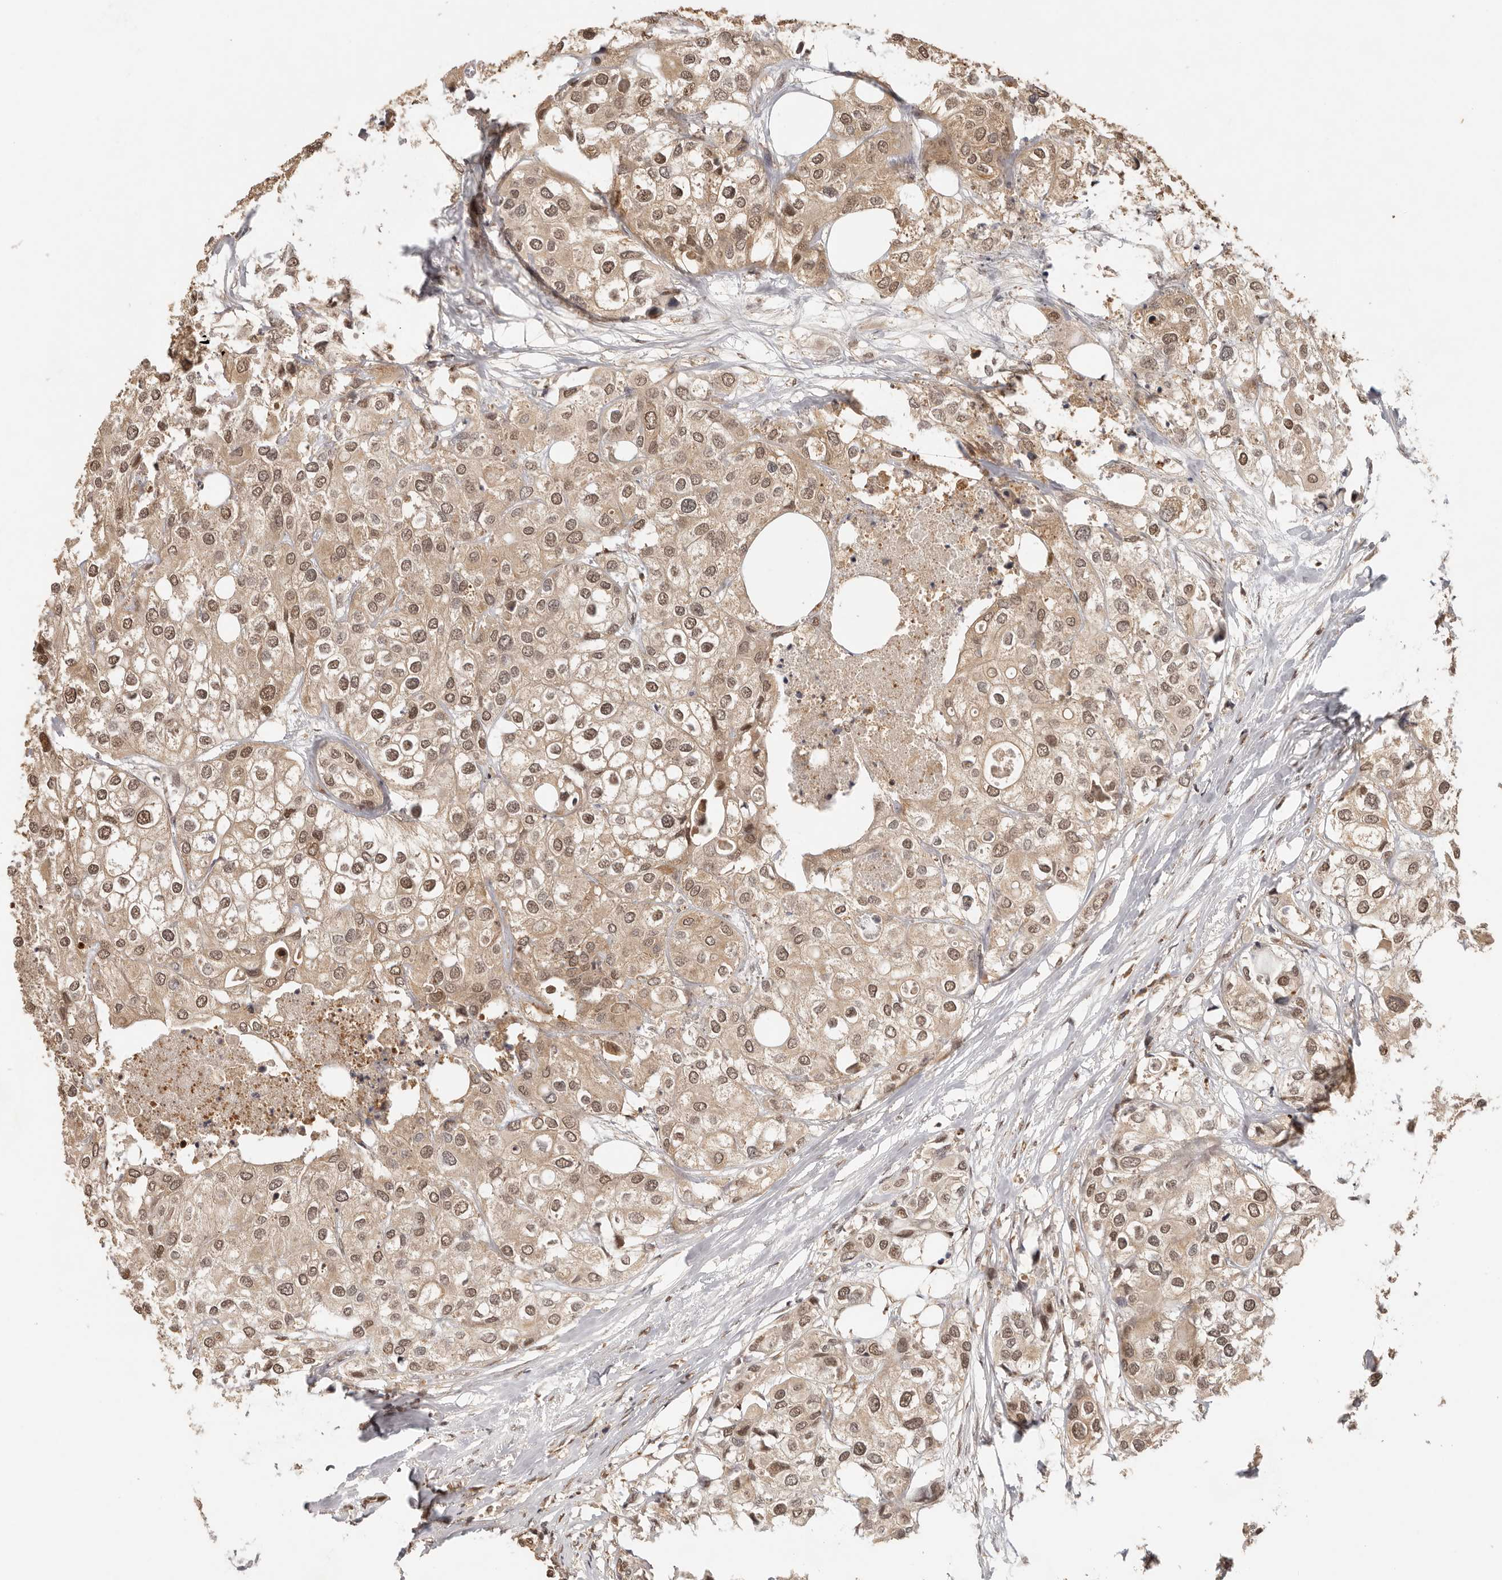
{"staining": {"intensity": "moderate", "quantity": ">75%", "location": "cytoplasmic/membranous,nuclear"}, "tissue": "urothelial cancer", "cell_type": "Tumor cells", "image_type": "cancer", "snomed": [{"axis": "morphology", "description": "Urothelial carcinoma, High grade"}, {"axis": "topography", "description": "Urinary bladder"}], "caption": "Tumor cells show moderate cytoplasmic/membranous and nuclear staining in about >75% of cells in urothelial cancer. Nuclei are stained in blue.", "gene": "PSMA5", "patient": {"sex": "male", "age": 64}}